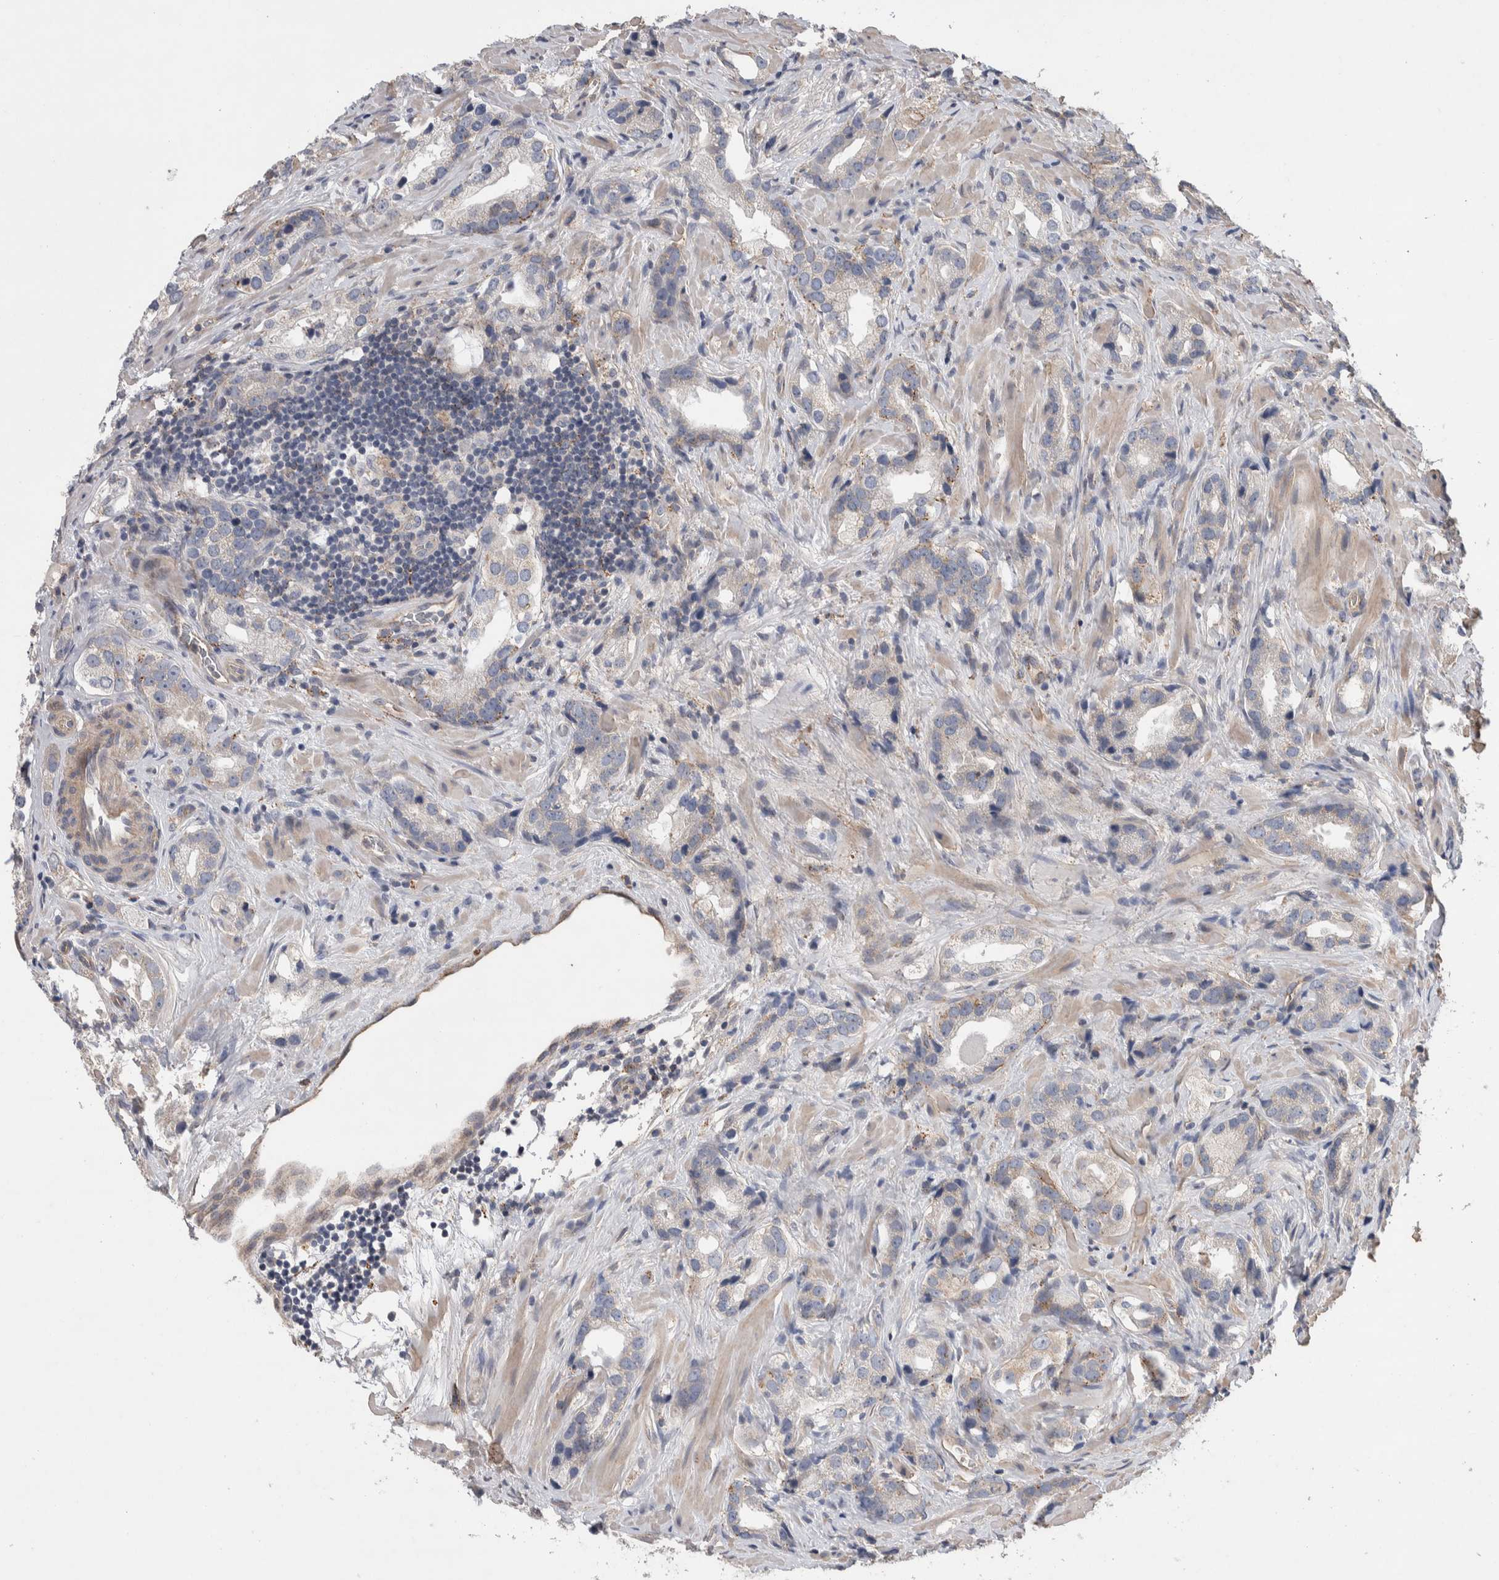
{"staining": {"intensity": "negative", "quantity": "none", "location": "none"}, "tissue": "prostate cancer", "cell_type": "Tumor cells", "image_type": "cancer", "snomed": [{"axis": "morphology", "description": "Adenocarcinoma, High grade"}, {"axis": "topography", "description": "Prostate"}], "caption": "Tumor cells show no significant positivity in prostate high-grade adenocarcinoma.", "gene": "GCNA", "patient": {"sex": "male", "age": 63}}